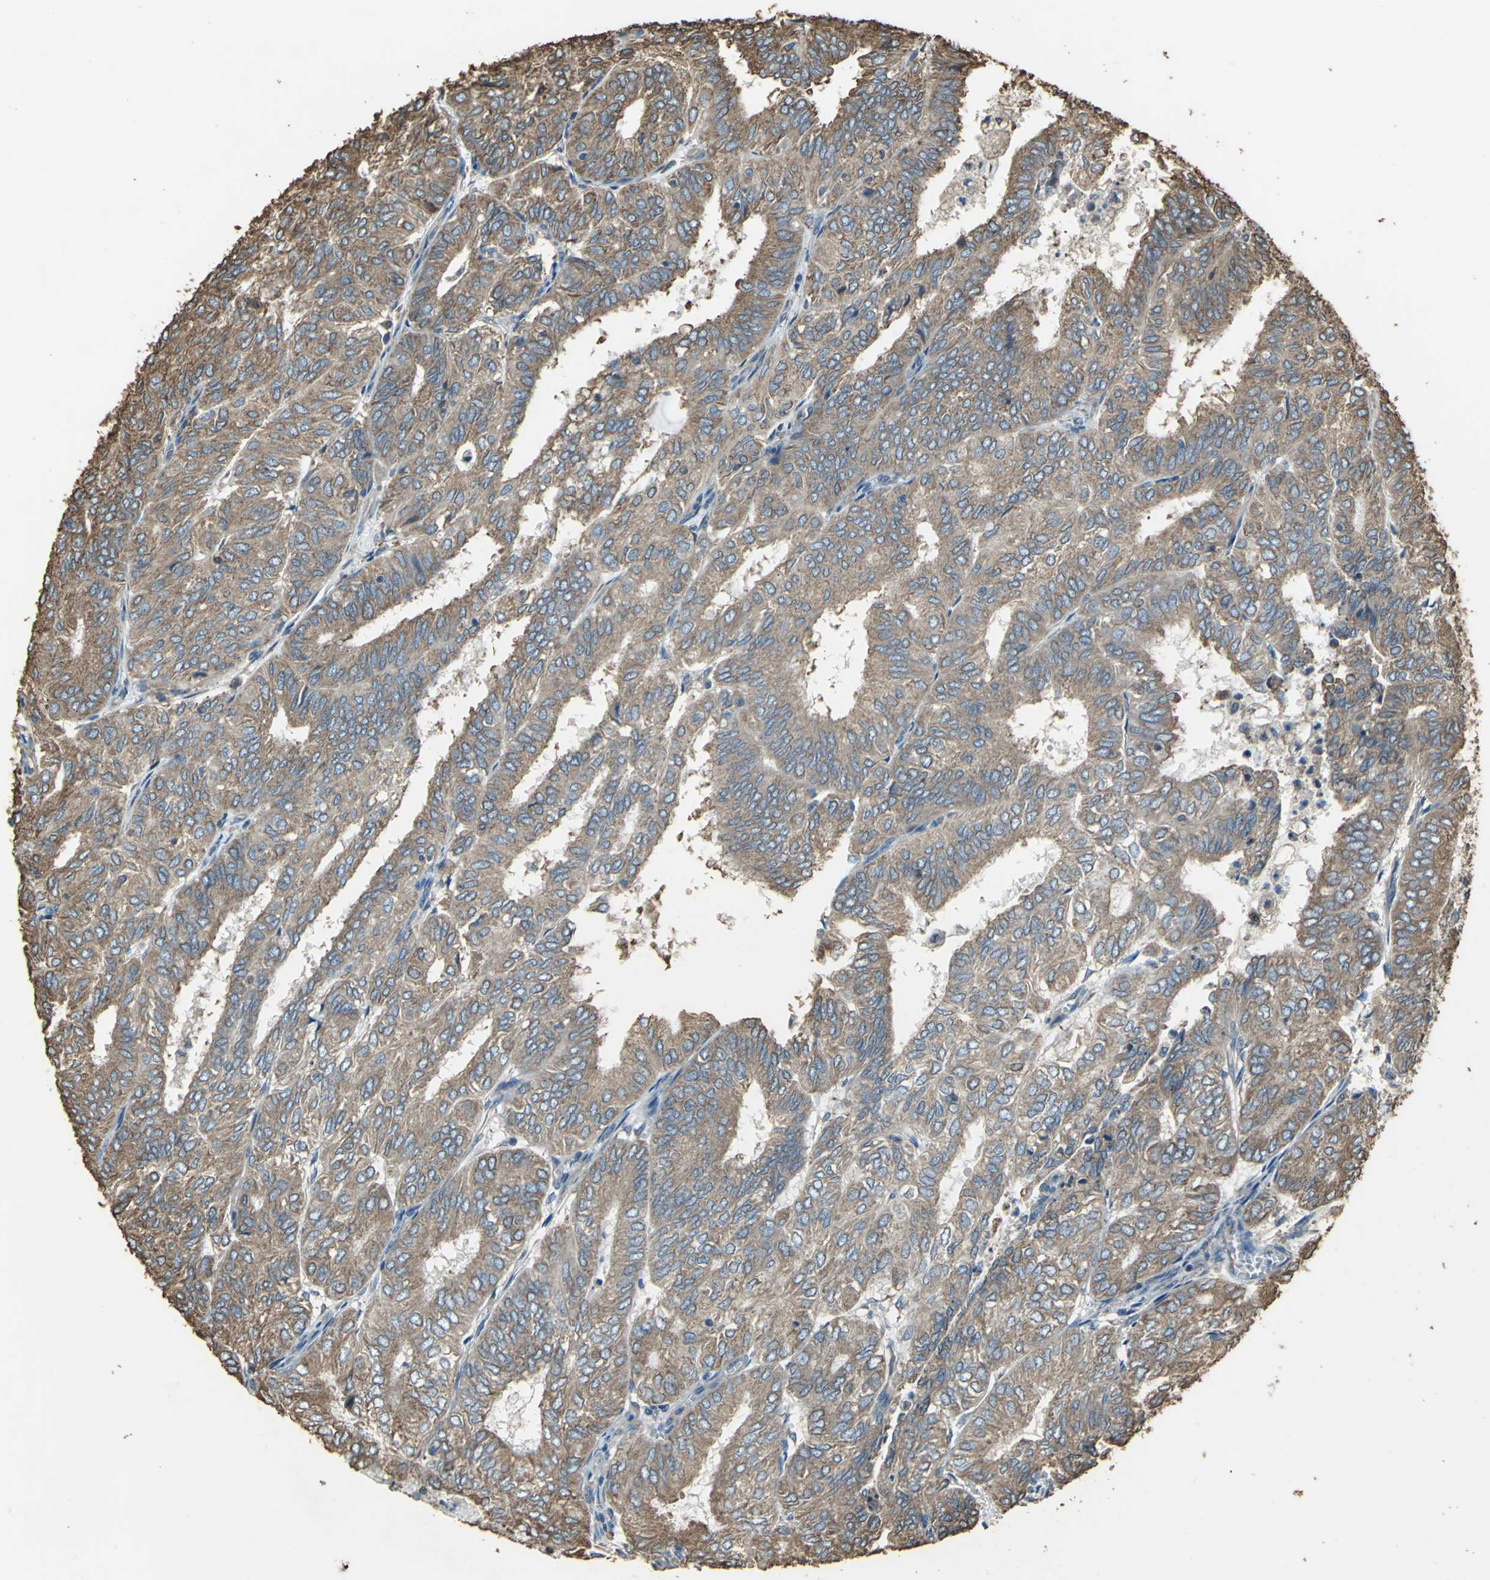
{"staining": {"intensity": "moderate", "quantity": ">75%", "location": "cytoplasmic/membranous"}, "tissue": "endometrial cancer", "cell_type": "Tumor cells", "image_type": "cancer", "snomed": [{"axis": "morphology", "description": "Adenocarcinoma, NOS"}, {"axis": "topography", "description": "Uterus"}], "caption": "IHC (DAB (3,3'-diaminobenzidine)) staining of endometrial cancer reveals moderate cytoplasmic/membranous protein staining in about >75% of tumor cells. (IHC, brightfield microscopy, high magnification).", "gene": "GPANK1", "patient": {"sex": "female", "age": 60}}